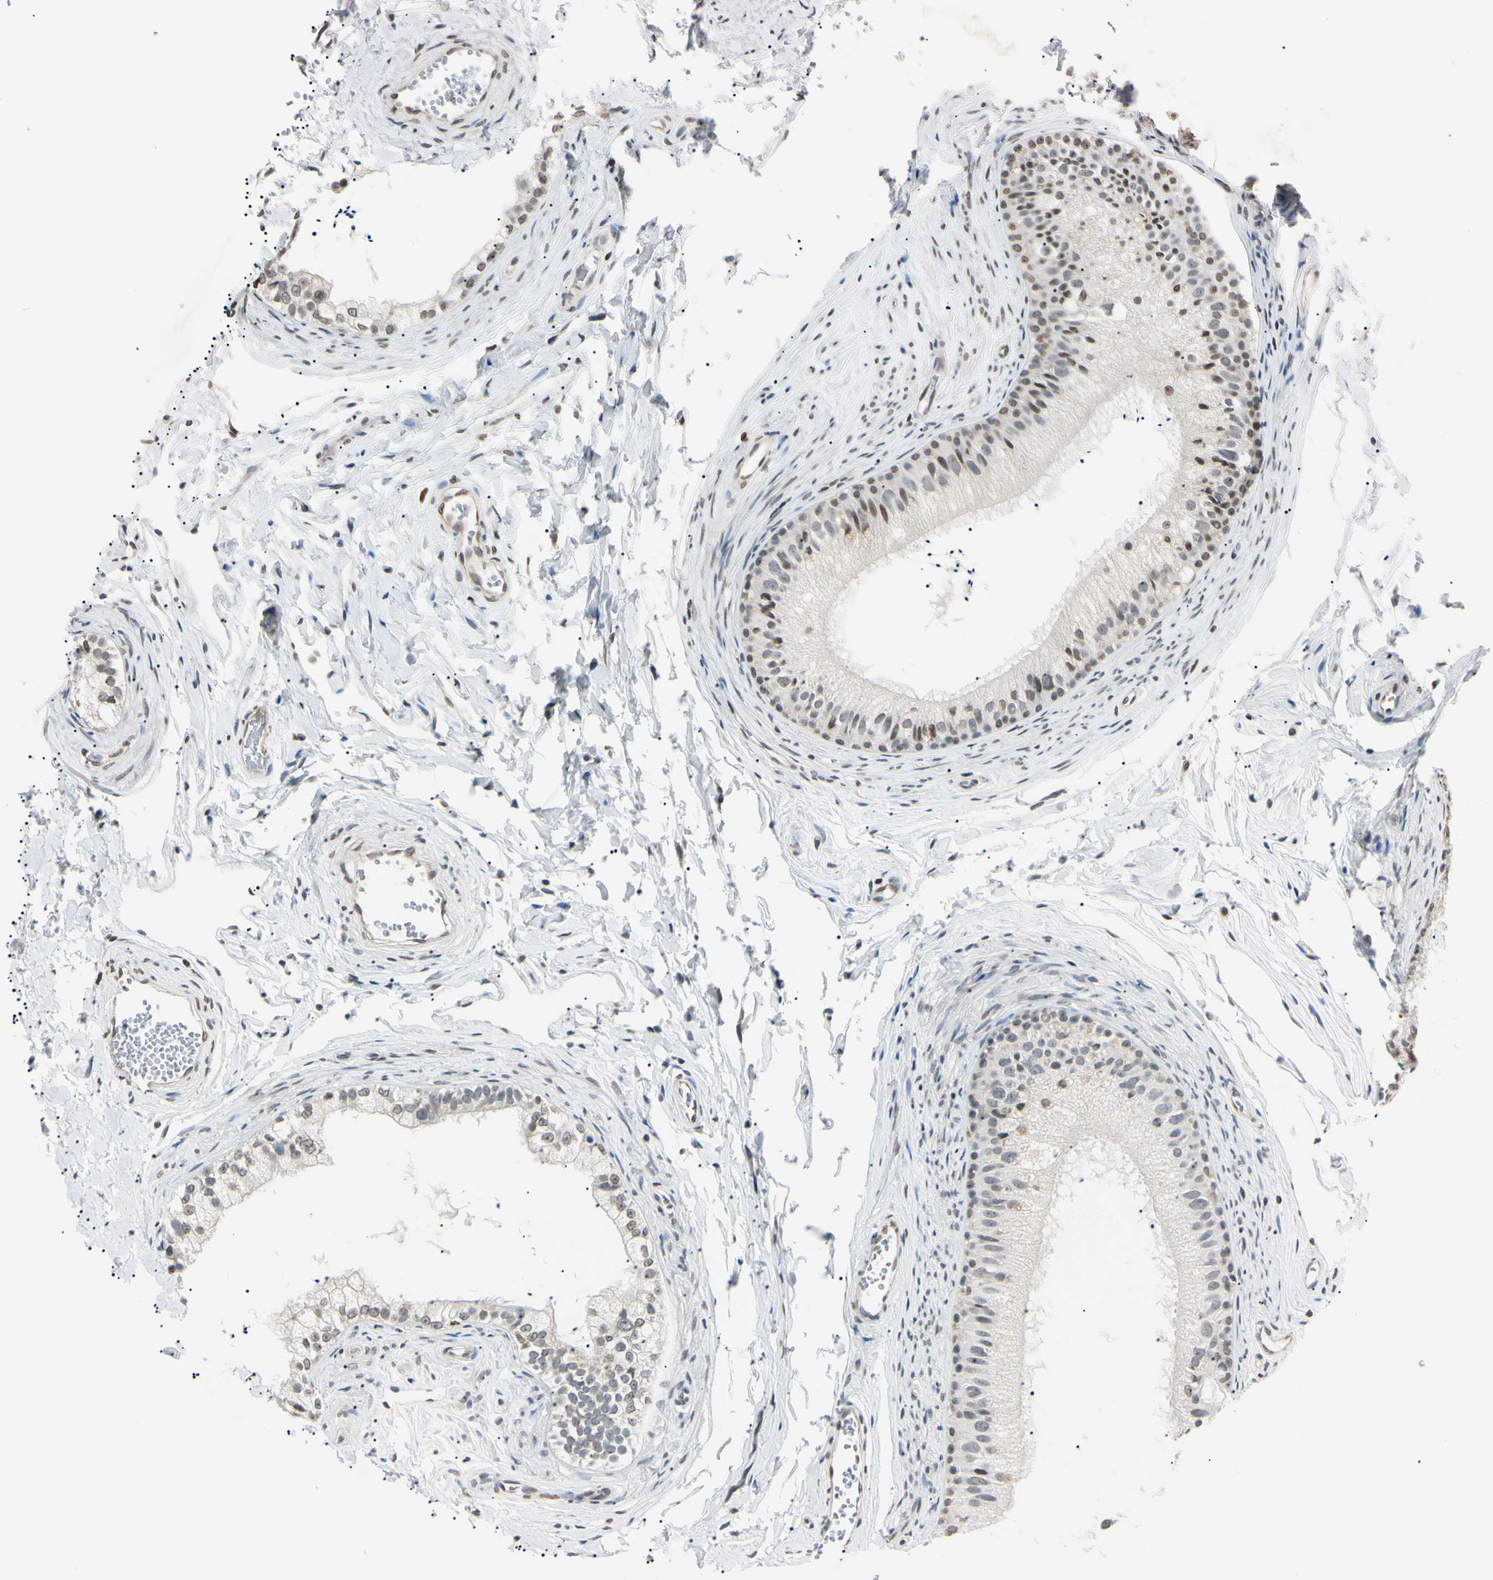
{"staining": {"intensity": "moderate", "quantity": "25%-75%", "location": "nuclear"}, "tissue": "epididymis", "cell_type": "Glandular cells", "image_type": "normal", "snomed": [{"axis": "morphology", "description": "Normal tissue, NOS"}, {"axis": "topography", "description": "Epididymis"}], "caption": "A medium amount of moderate nuclear staining is appreciated in approximately 25%-75% of glandular cells in normal epididymis.", "gene": "CDC45", "patient": {"sex": "male", "age": 56}}